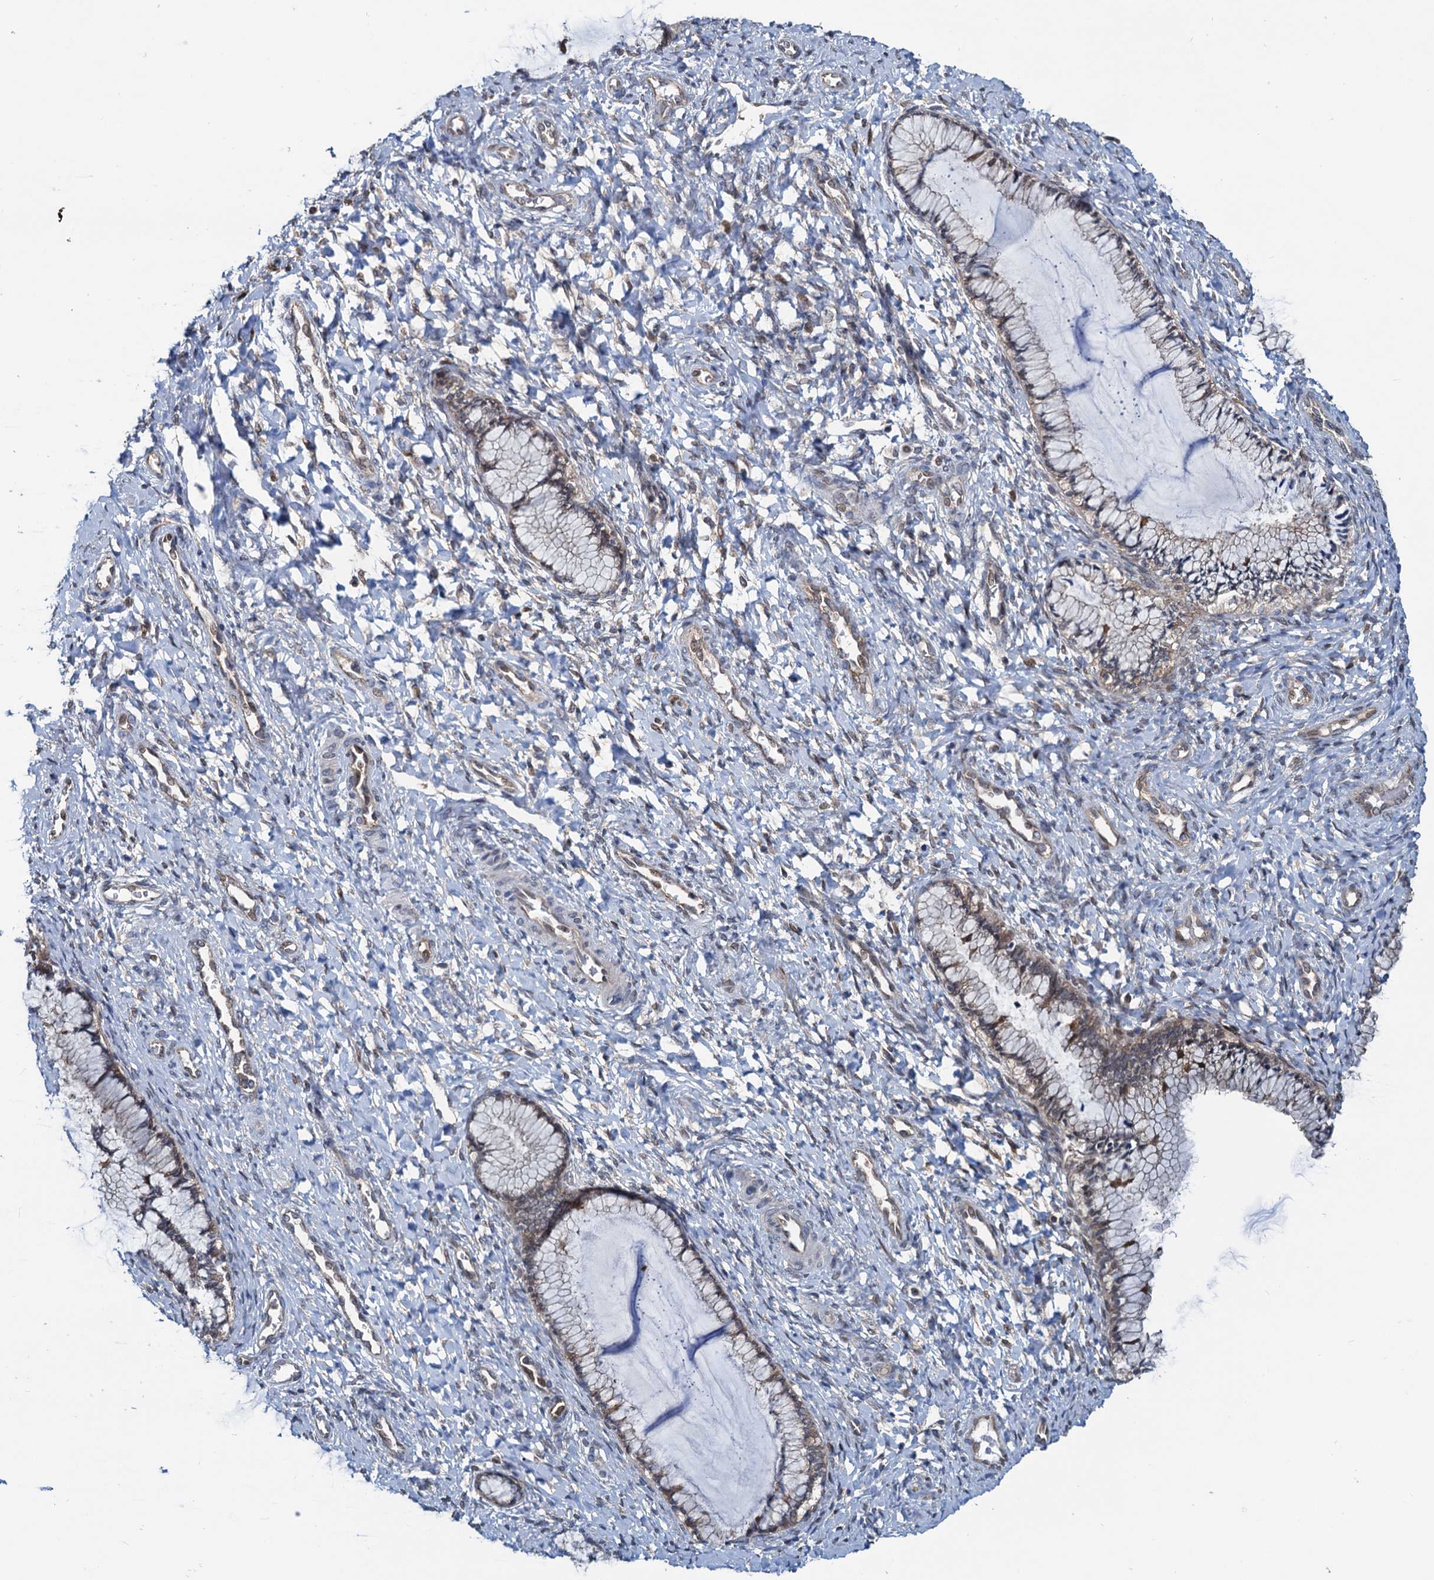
{"staining": {"intensity": "weak", "quantity": "<25%", "location": "cytoplasmic/membranous"}, "tissue": "cervix", "cell_type": "Glandular cells", "image_type": "normal", "snomed": [{"axis": "morphology", "description": "Normal tissue, NOS"}, {"axis": "morphology", "description": "Adenocarcinoma, NOS"}, {"axis": "topography", "description": "Cervix"}], "caption": "Immunohistochemistry histopathology image of normal cervix stained for a protein (brown), which exhibits no positivity in glandular cells.", "gene": "RNF125", "patient": {"sex": "female", "age": 29}}